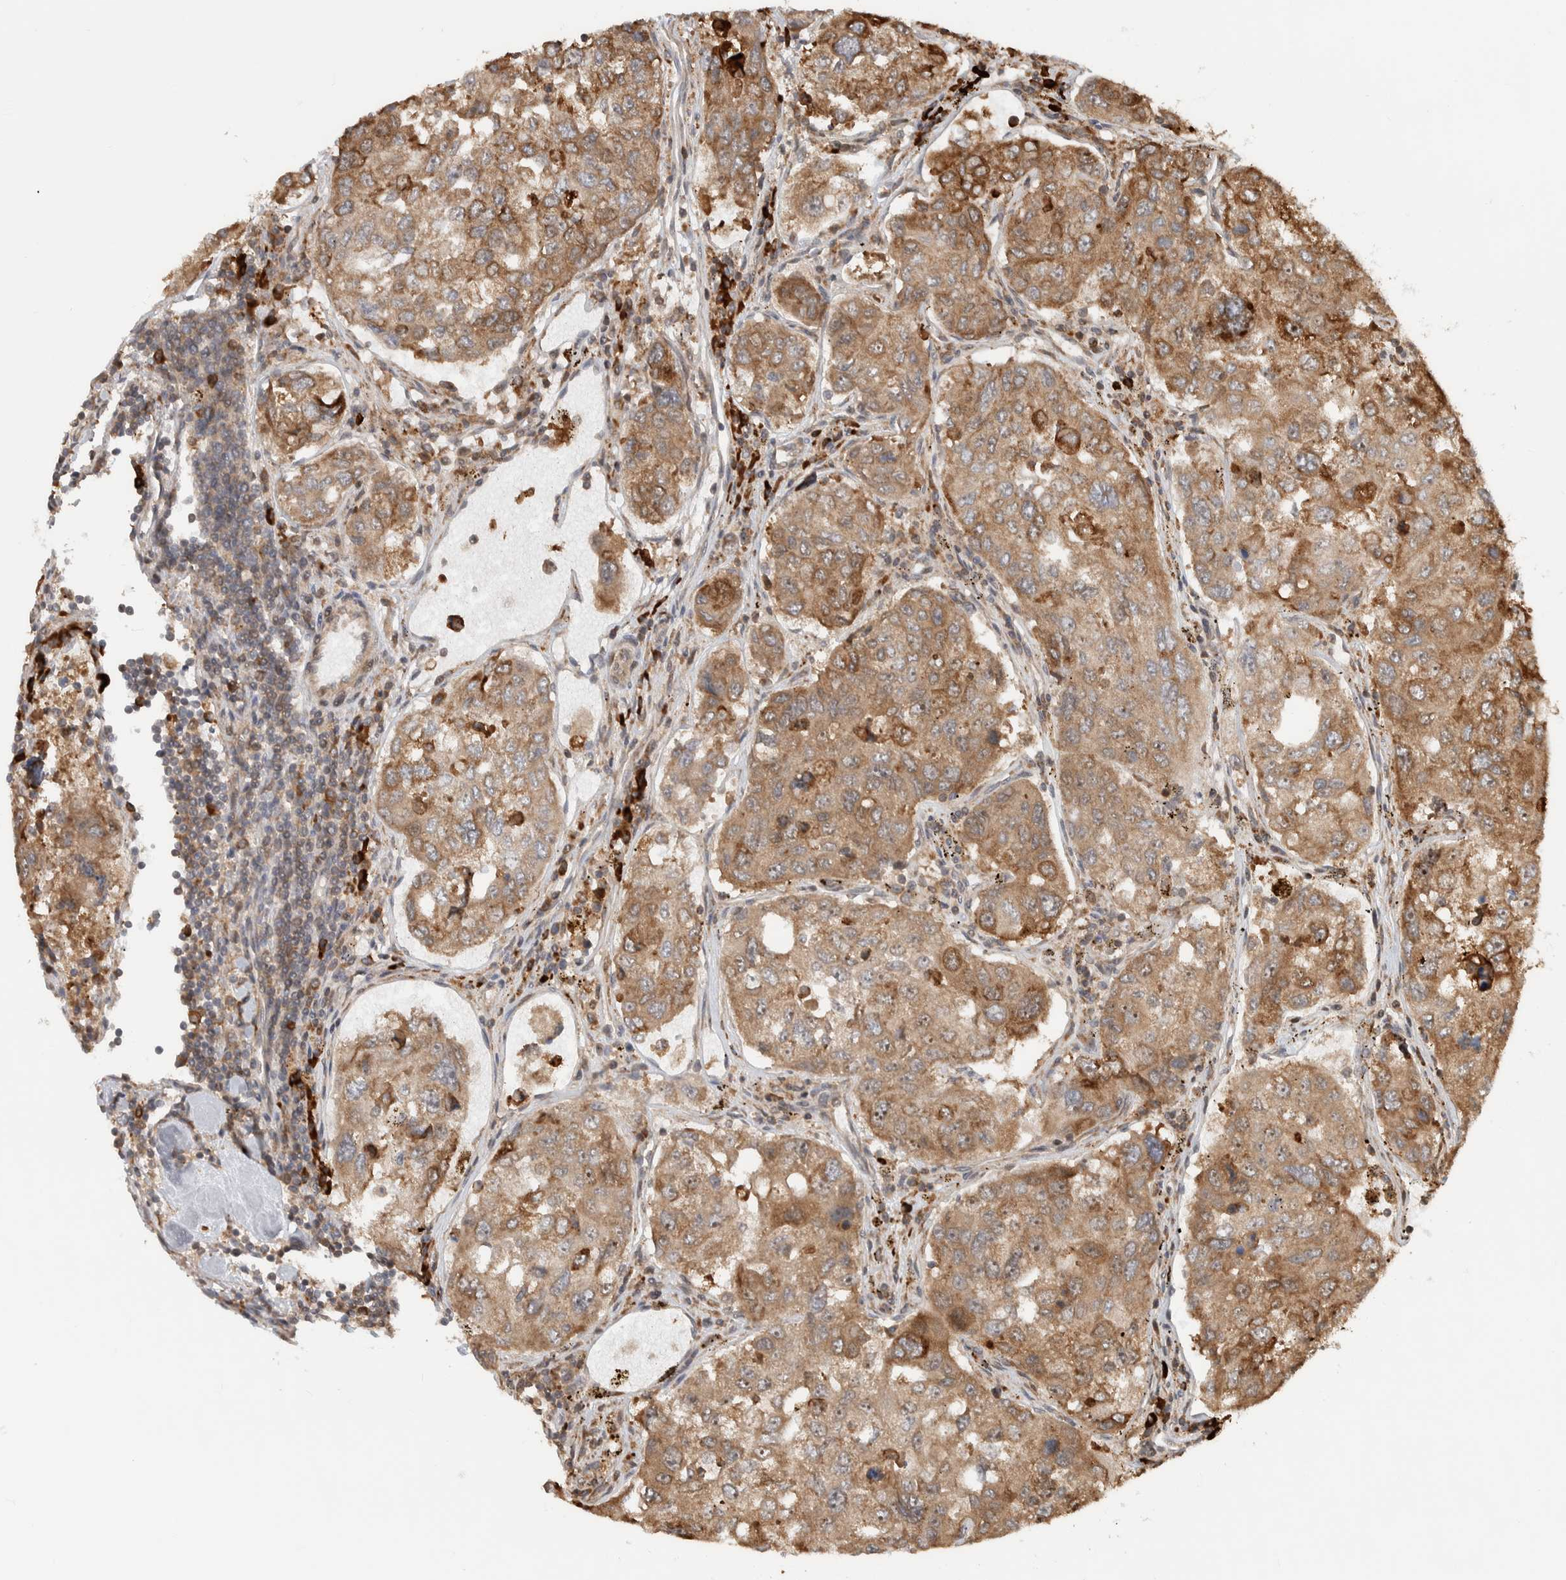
{"staining": {"intensity": "moderate", "quantity": ">75%", "location": "cytoplasmic/membranous"}, "tissue": "urothelial cancer", "cell_type": "Tumor cells", "image_type": "cancer", "snomed": [{"axis": "morphology", "description": "Urothelial carcinoma, High grade"}, {"axis": "topography", "description": "Lymph node"}, {"axis": "topography", "description": "Urinary bladder"}], "caption": "Urothelial carcinoma (high-grade) stained with immunohistochemistry exhibits moderate cytoplasmic/membranous expression in approximately >75% of tumor cells. Nuclei are stained in blue.", "gene": "CNTROB", "patient": {"sex": "male", "age": 51}}